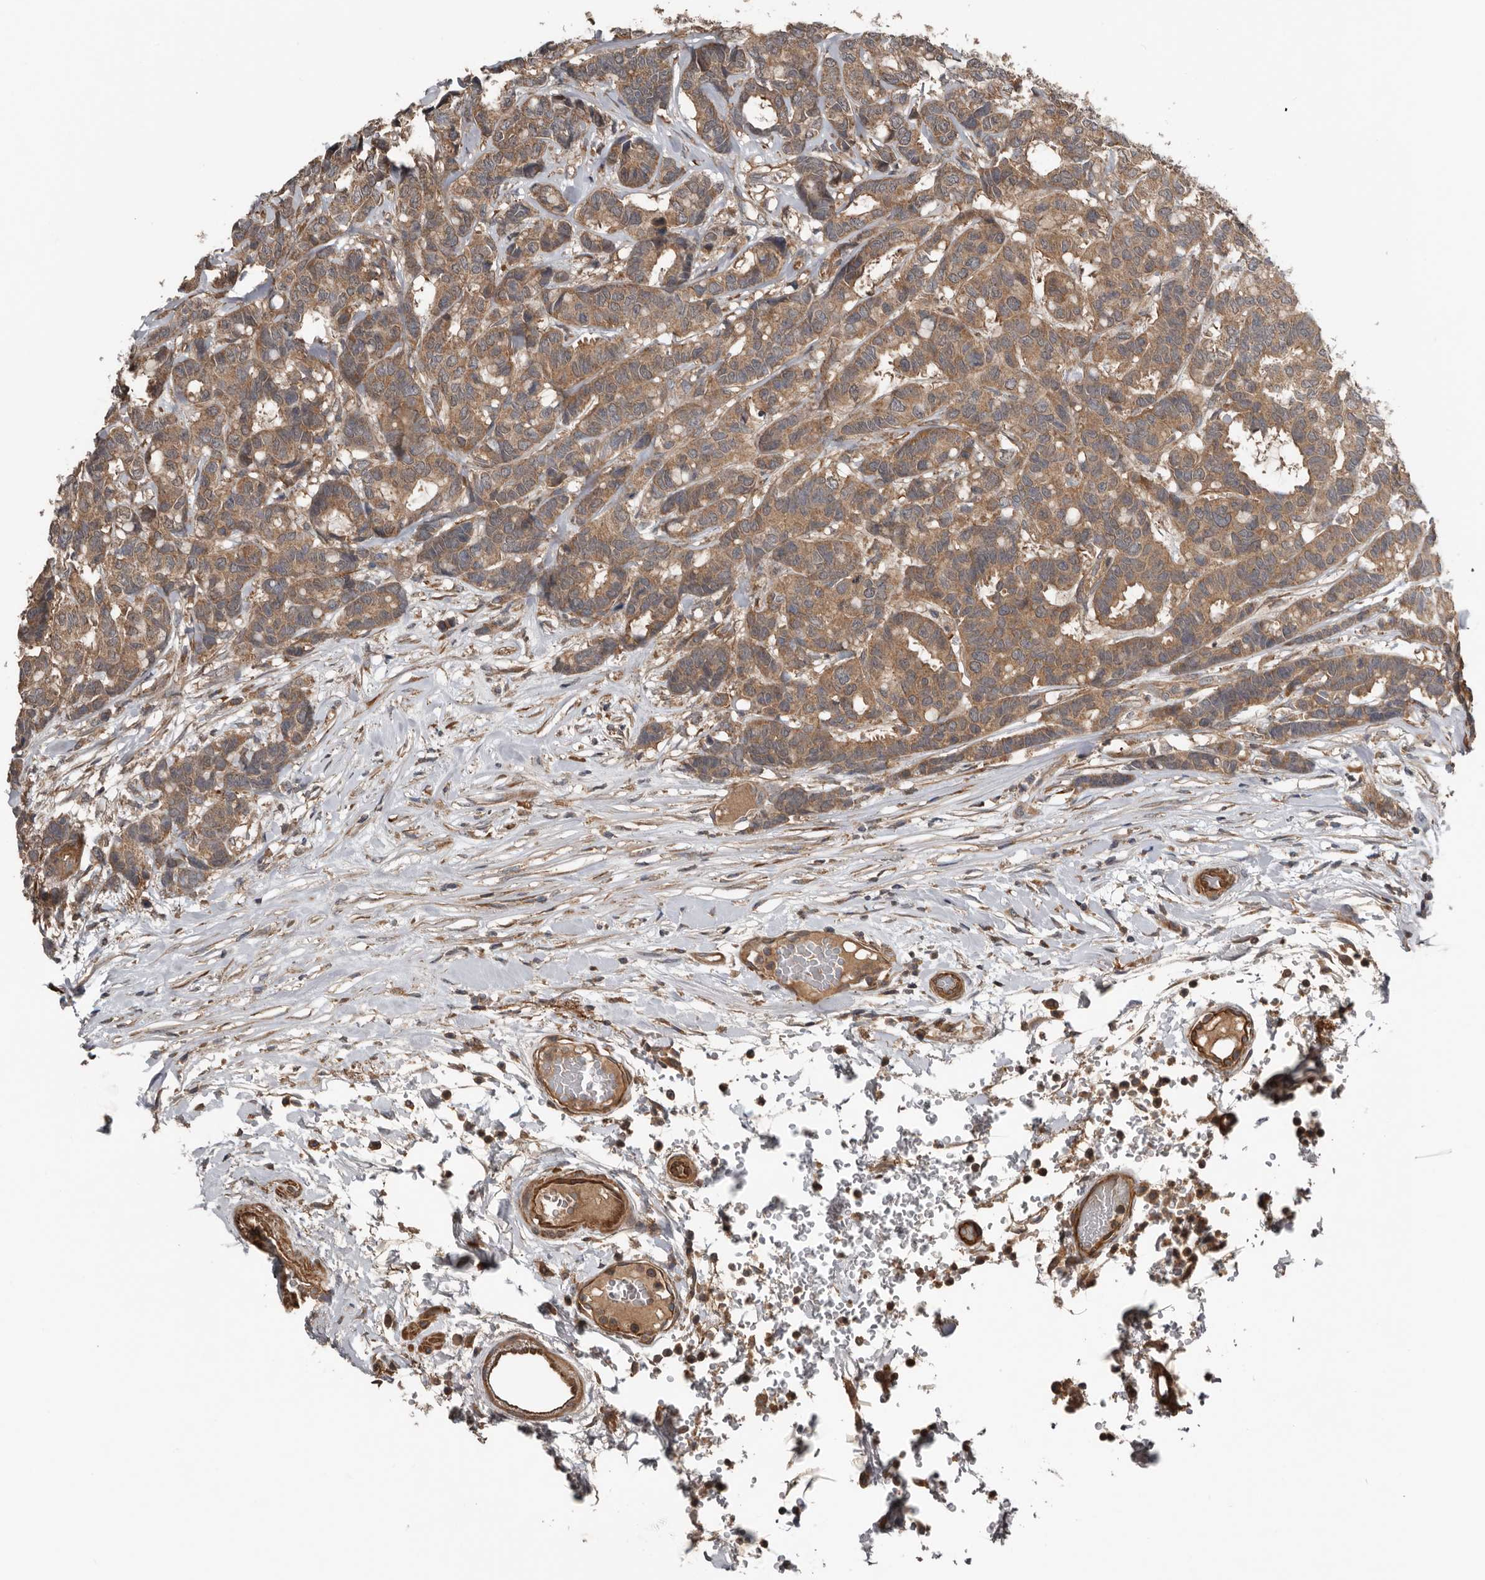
{"staining": {"intensity": "moderate", "quantity": ">75%", "location": "cytoplasmic/membranous"}, "tissue": "breast cancer", "cell_type": "Tumor cells", "image_type": "cancer", "snomed": [{"axis": "morphology", "description": "Duct carcinoma"}, {"axis": "topography", "description": "Breast"}], "caption": "Immunohistochemical staining of human breast intraductal carcinoma reveals medium levels of moderate cytoplasmic/membranous protein expression in approximately >75% of tumor cells.", "gene": "DNAJB4", "patient": {"sex": "female", "age": 87}}